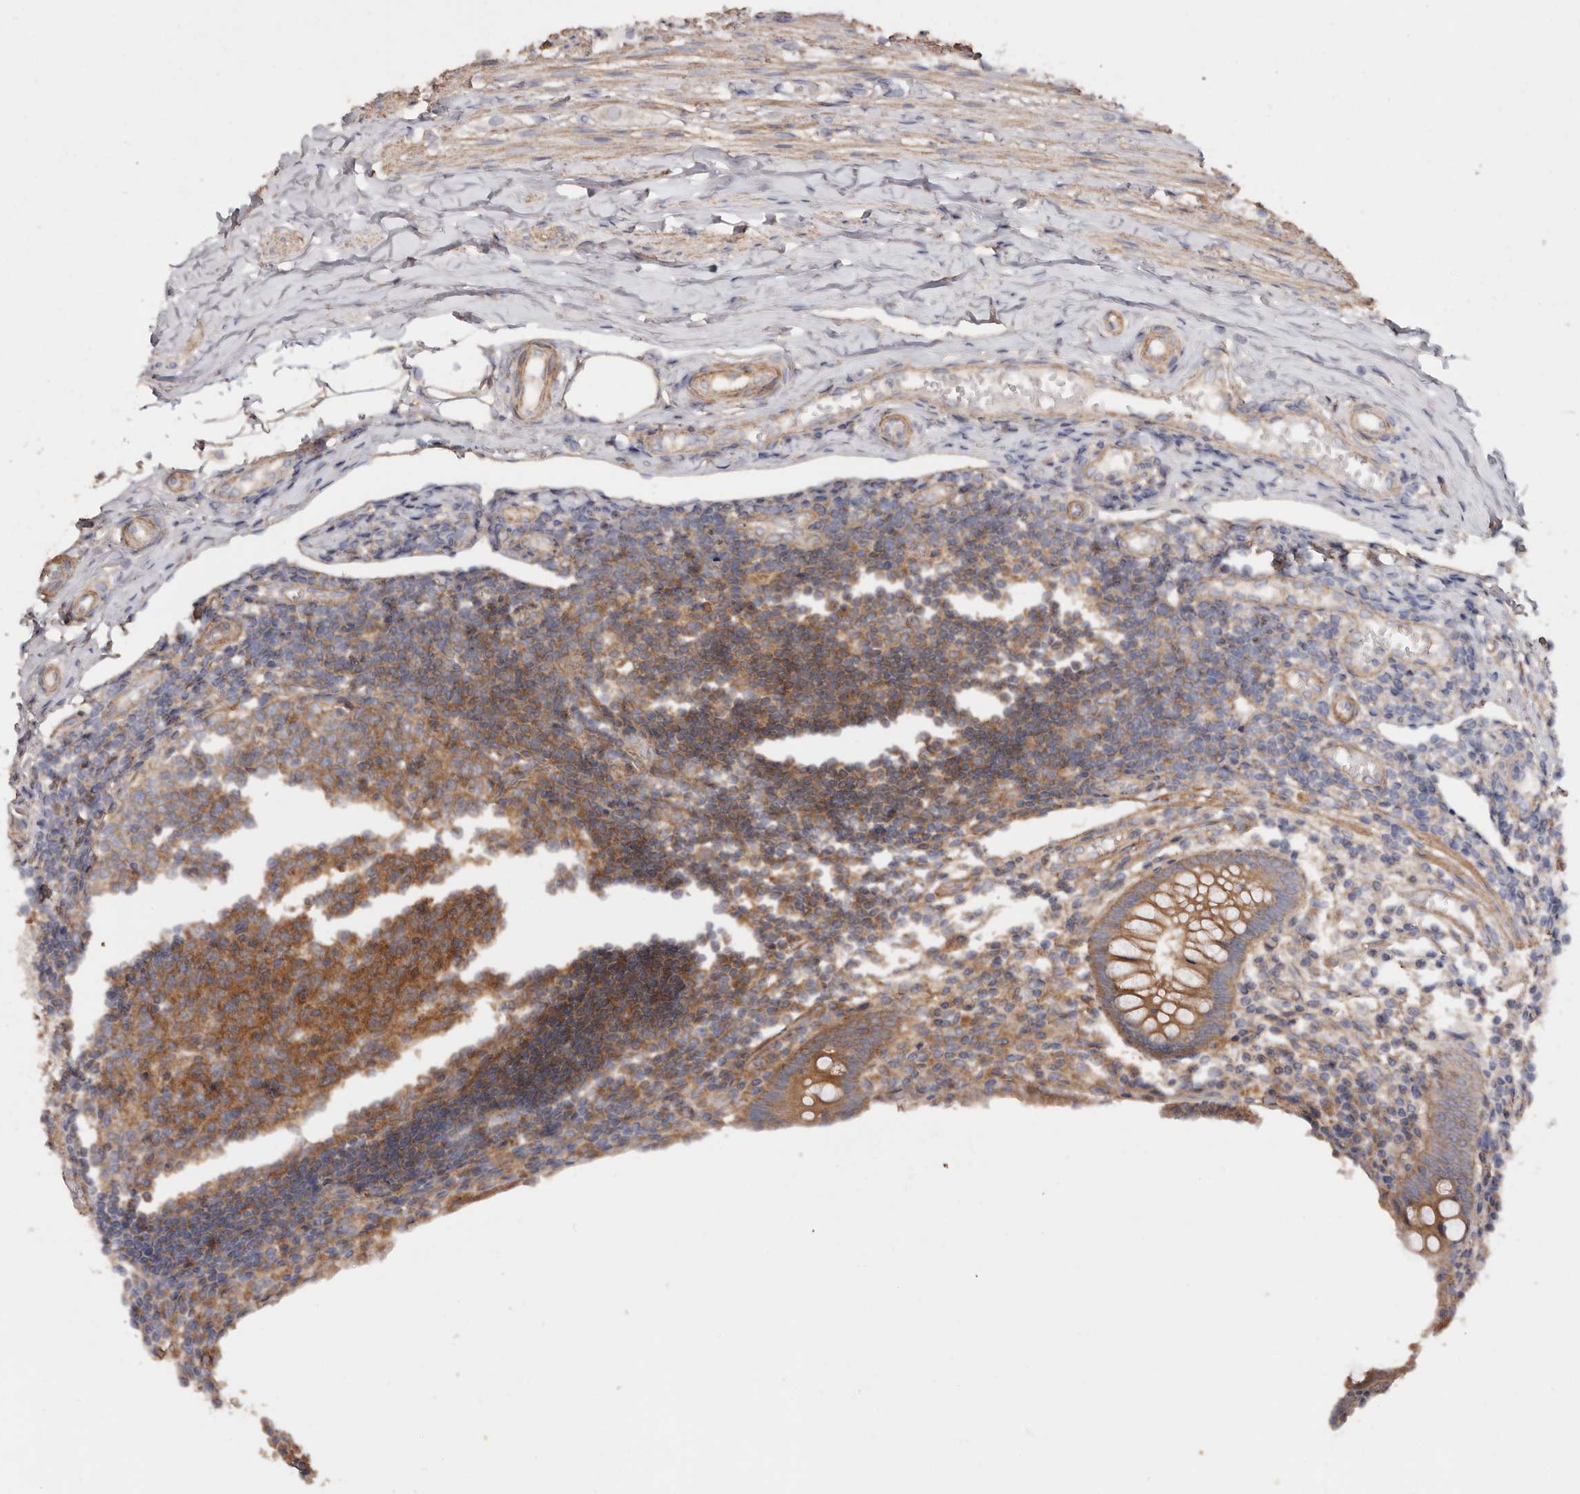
{"staining": {"intensity": "moderate", "quantity": ">75%", "location": "cytoplasmic/membranous"}, "tissue": "appendix", "cell_type": "Glandular cells", "image_type": "normal", "snomed": [{"axis": "morphology", "description": "Normal tissue, NOS"}, {"axis": "topography", "description": "Appendix"}], "caption": "Moderate cytoplasmic/membranous protein staining is appreciated in approximately >75% of glandular cells in appendix.", "gene": "COQ8B", "patient": {"sex": "female", "age": 17}}